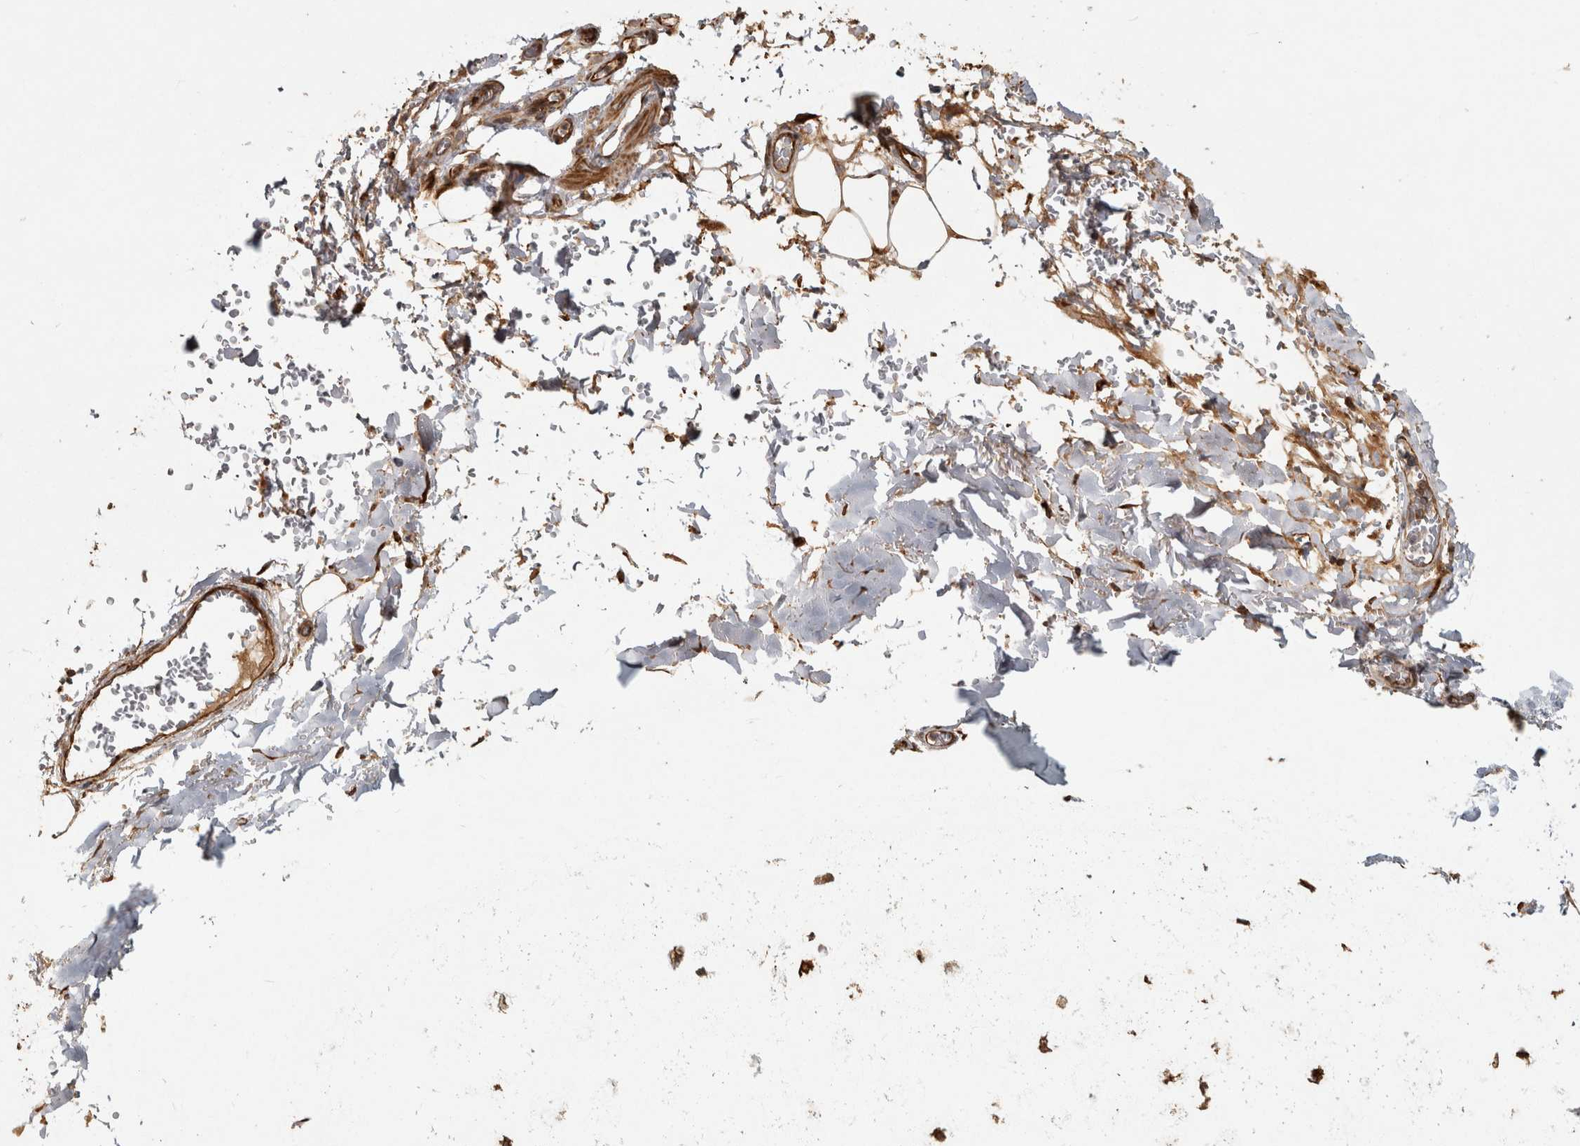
{"staining": {"intensity": "strong", "quantity": ">75%", "location": "cytoplasmic/membranous,nuclear"}, "tissue": "adipose tissue", "cell_type": "Adipocytes", "image_type": "normal", "snomed": [{"axis": "morphology", "description": "Normal tissue, NOS"}, {"axis": "topography", "description": "Cartilage tissue"}], "caption": "A high amount of strong cytoplasmic/membranous,nuclear positivity is present in about >75% of adipocytes in benign adipose tissue.", "gene": "CAMSAP2", "patient": {"sex": "female", "age": 63}}